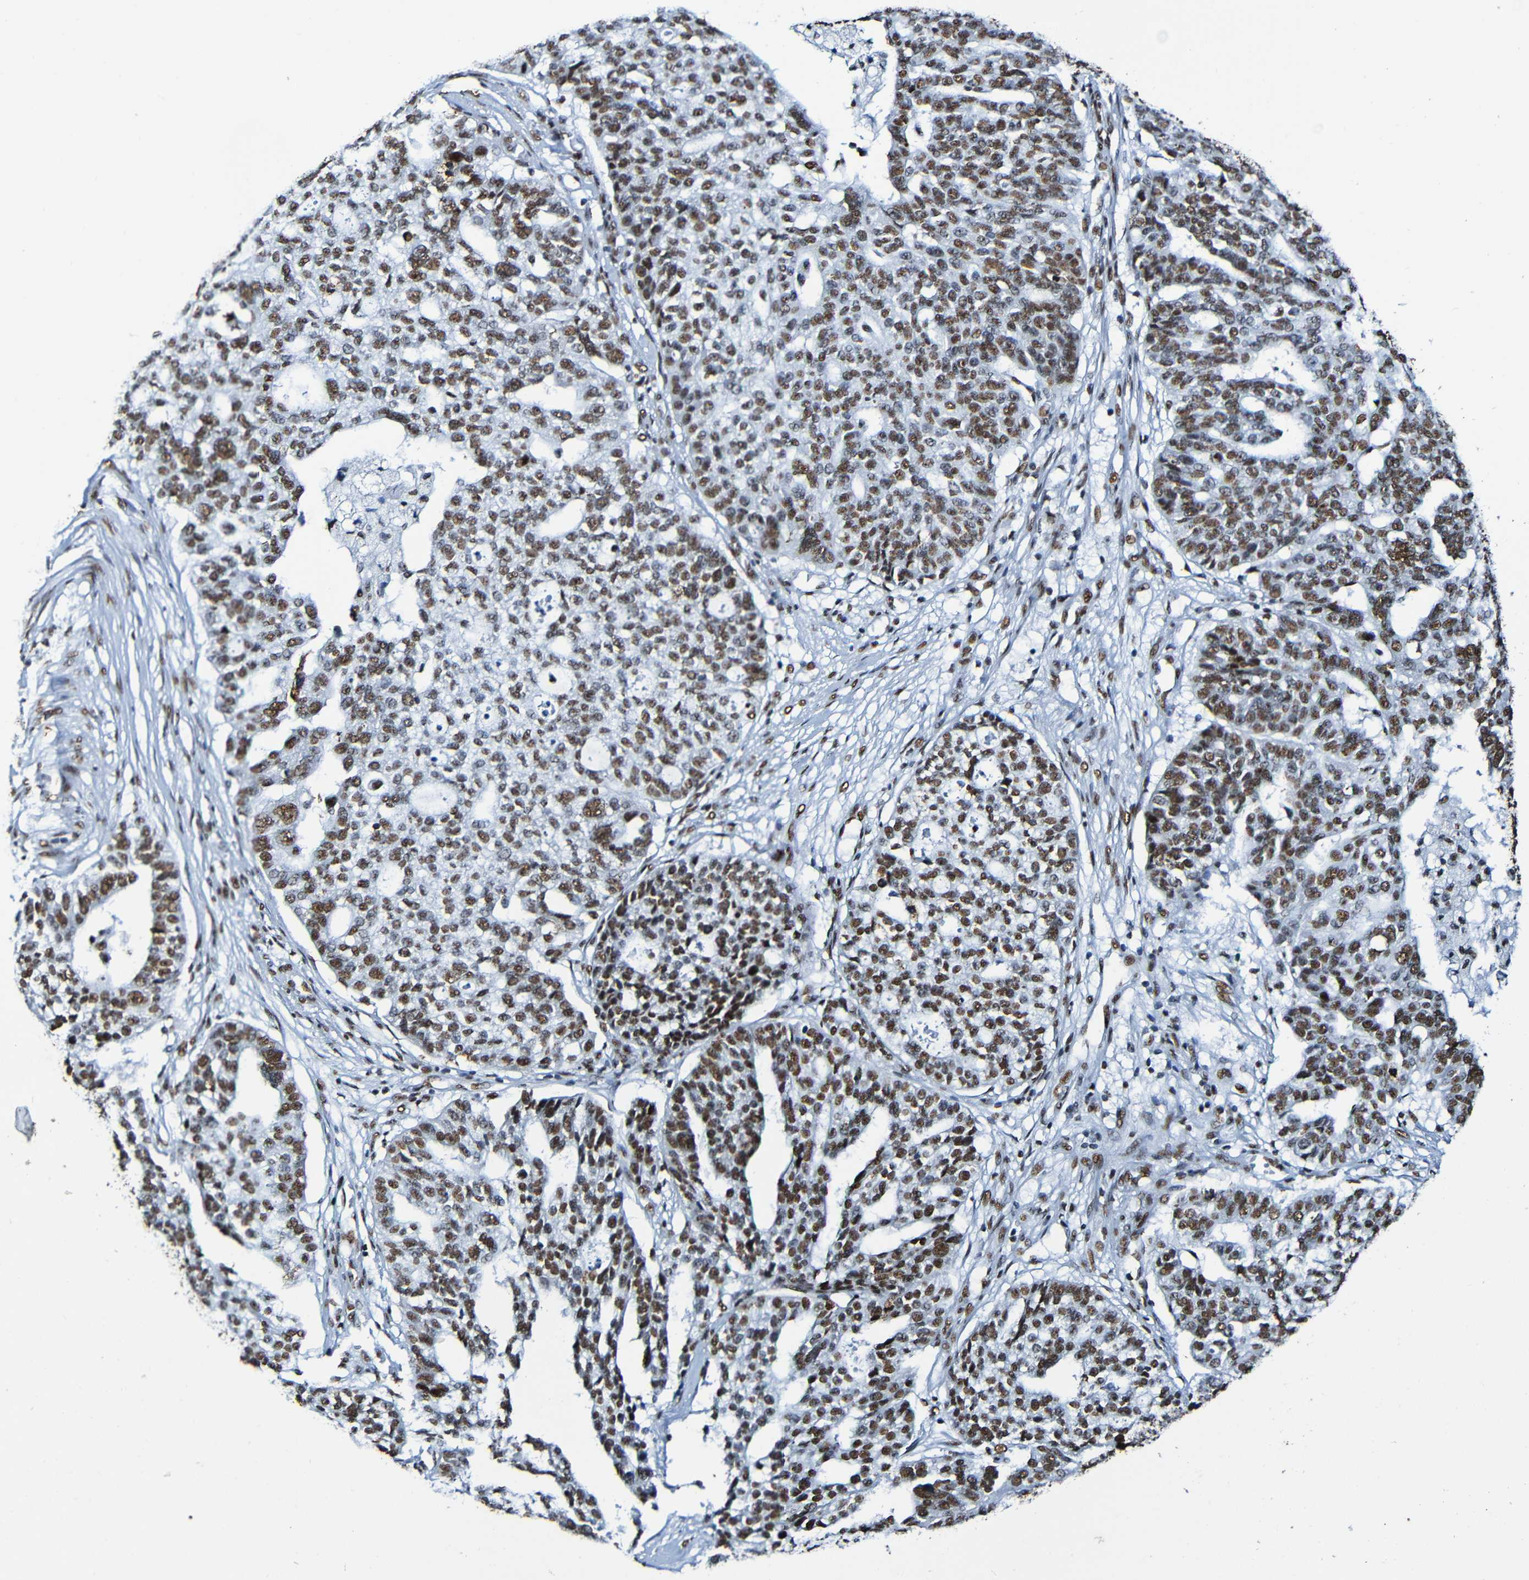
{"staining": {"intensity": "moderate", "quantity": ">75%", "location": "nuclear"}, "tissue": "ovarian cancer", "cell_type": "Tumor cells", "image_type": "cancer", "snomed": [{"axis": "morphology", "description": "Cystadenocarcinoma, serous, NOS"}, {"axis": "topography", "description": "Ovary"}], "caption": "Ovarian cancer (serous cystadenocarcinoma) stained with DAB (3,3'-diaminobenzidine) IHC shows medium levels of moderate nuclear expression in about >75% of tumor cells.", "gene": "SRSF3", "patient": {"sex": "female", "age": 59}}